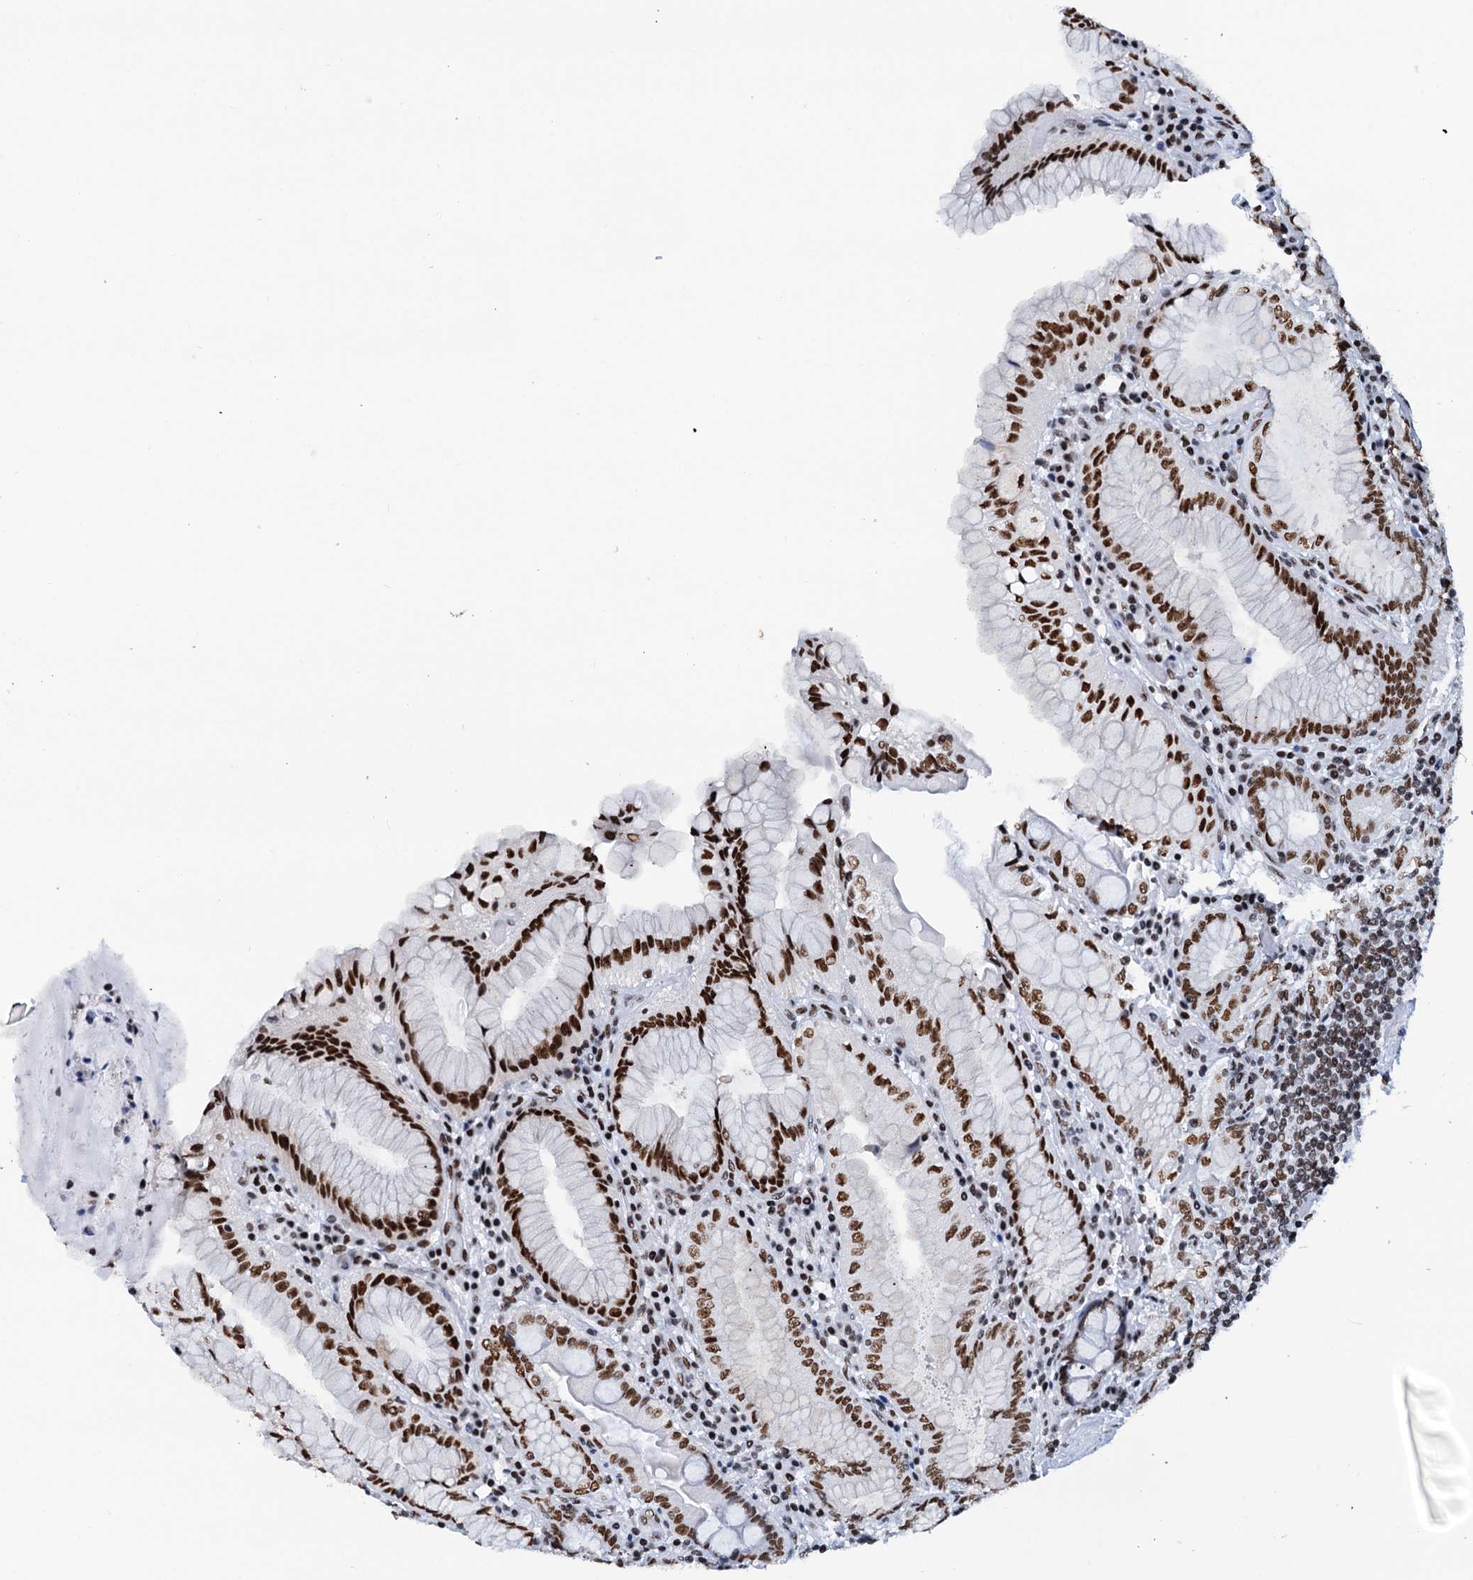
{"staining": {"intensity": "strong", "quantity": "25%-75%", "location": "nuclear"}, "tissue": "stomach", "cell_type": "Glandular cells", "image_type": "normal", "snomed": [{"axis": "morphology", "description": "Normal tissue, NOS"}, {"axis": "topography", "description": "Stomach, upper"}, {"axis": "topography", "description": "Stomach, lower"}], "caption": "DAB (3,3'-diaminobenzidine) immunohistochemical staining of normal stomach shows strong nuclear protein positivity in approximately 25%-75% of glandular cells.", "gene": "SLTM", "patient": {"sex": "female", "age": 76}}